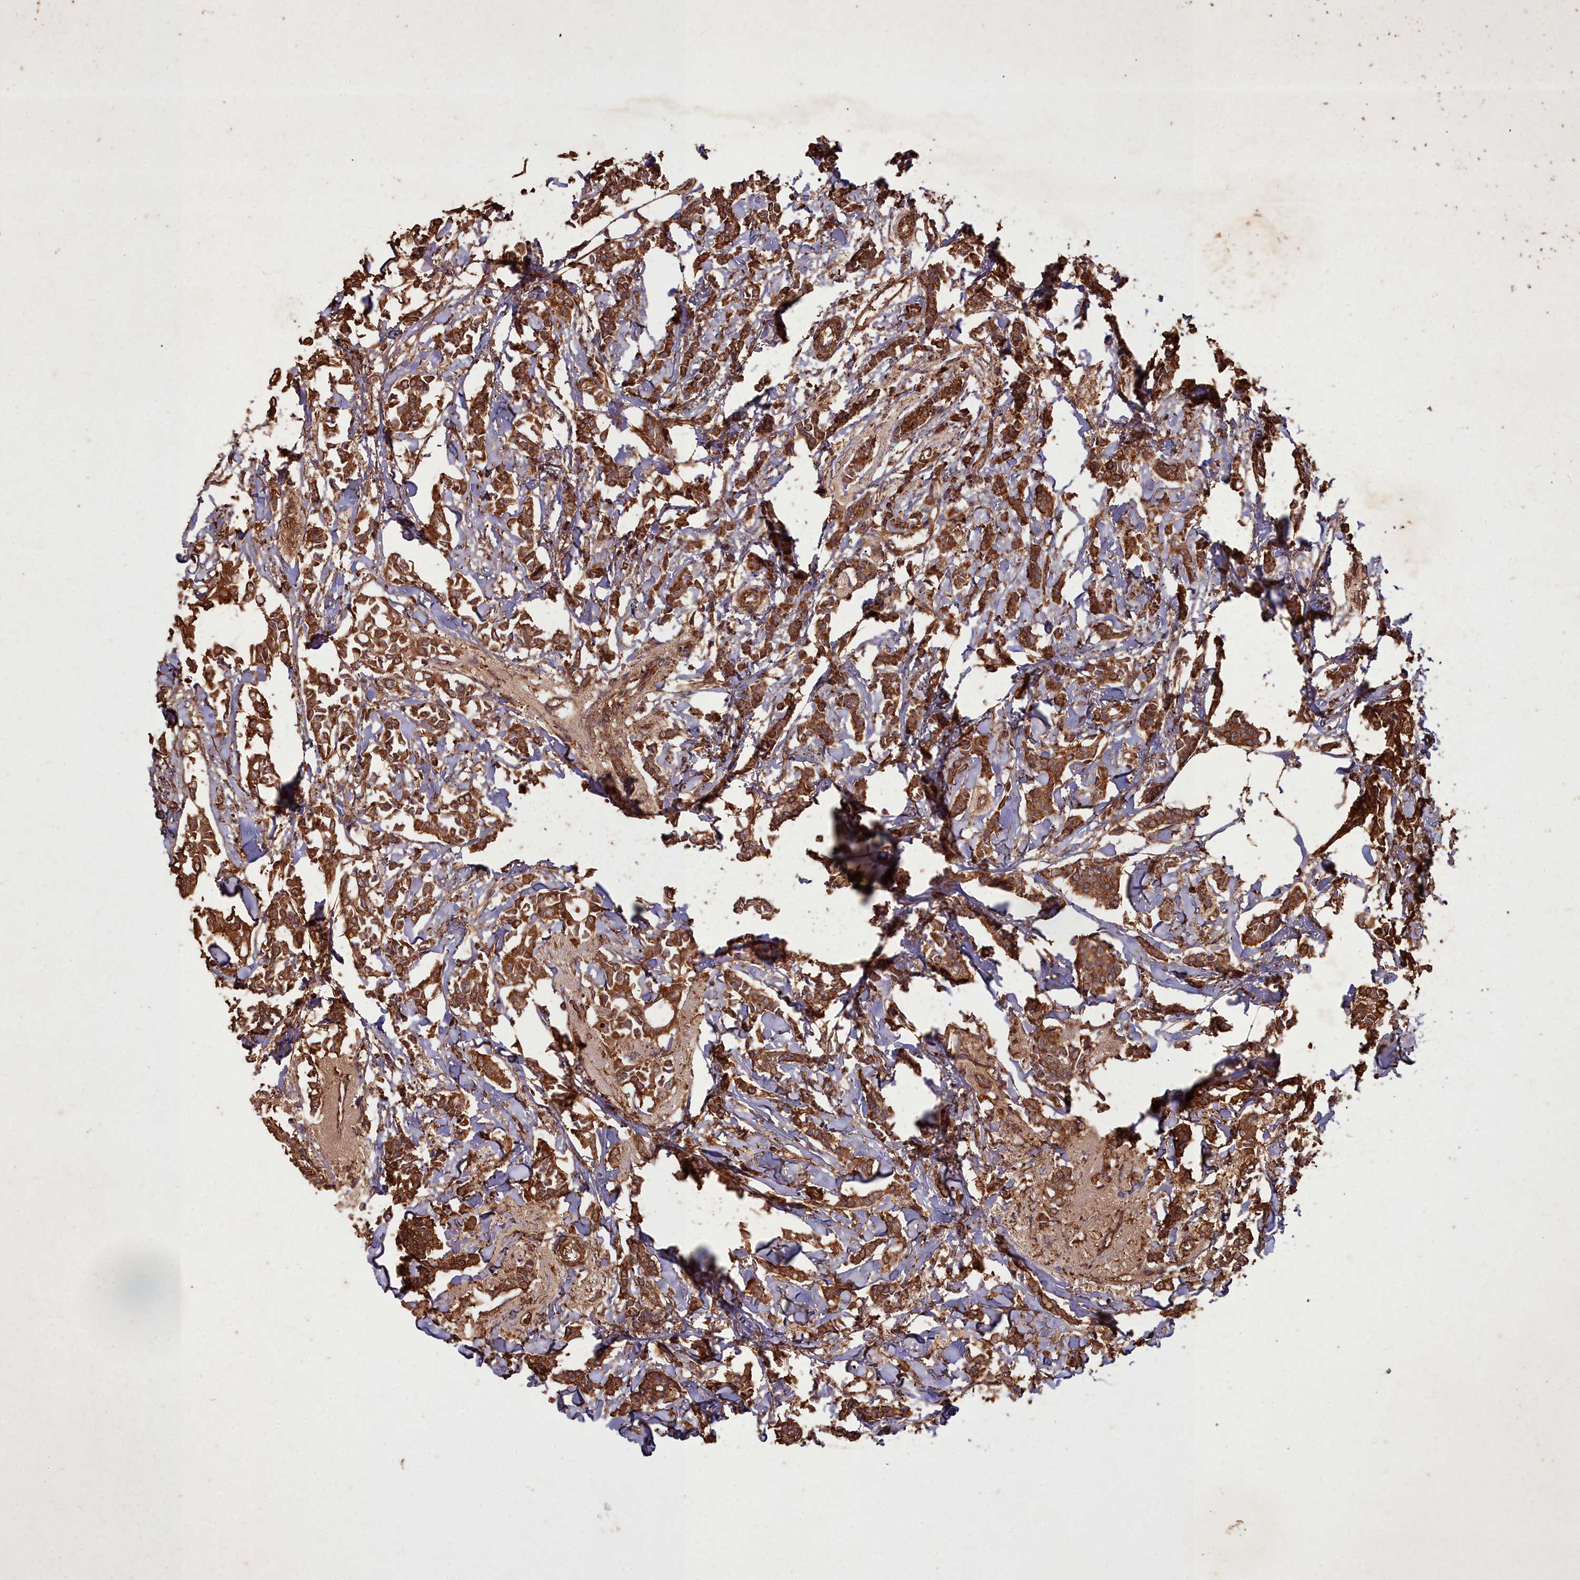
{"staining": {"intensity": "strong", "quantity": ">75%", "location": "cytoplasmic/membranous"}, "tissue": "breast cancer", "cell_type": "Tumor cells", "image_type": "cancer", "snomed": [{"axis": "morphology", "description": "Duct carcinoma"}, {"axis": "topography", "description": "Breast"}], "caption": "Breast cancer (invasive ductal carcinoma) stained with a protein marker displays strong staining in tumor cells.", "gene": "COX11", "patient": {"sex": "female", "age": 41}}